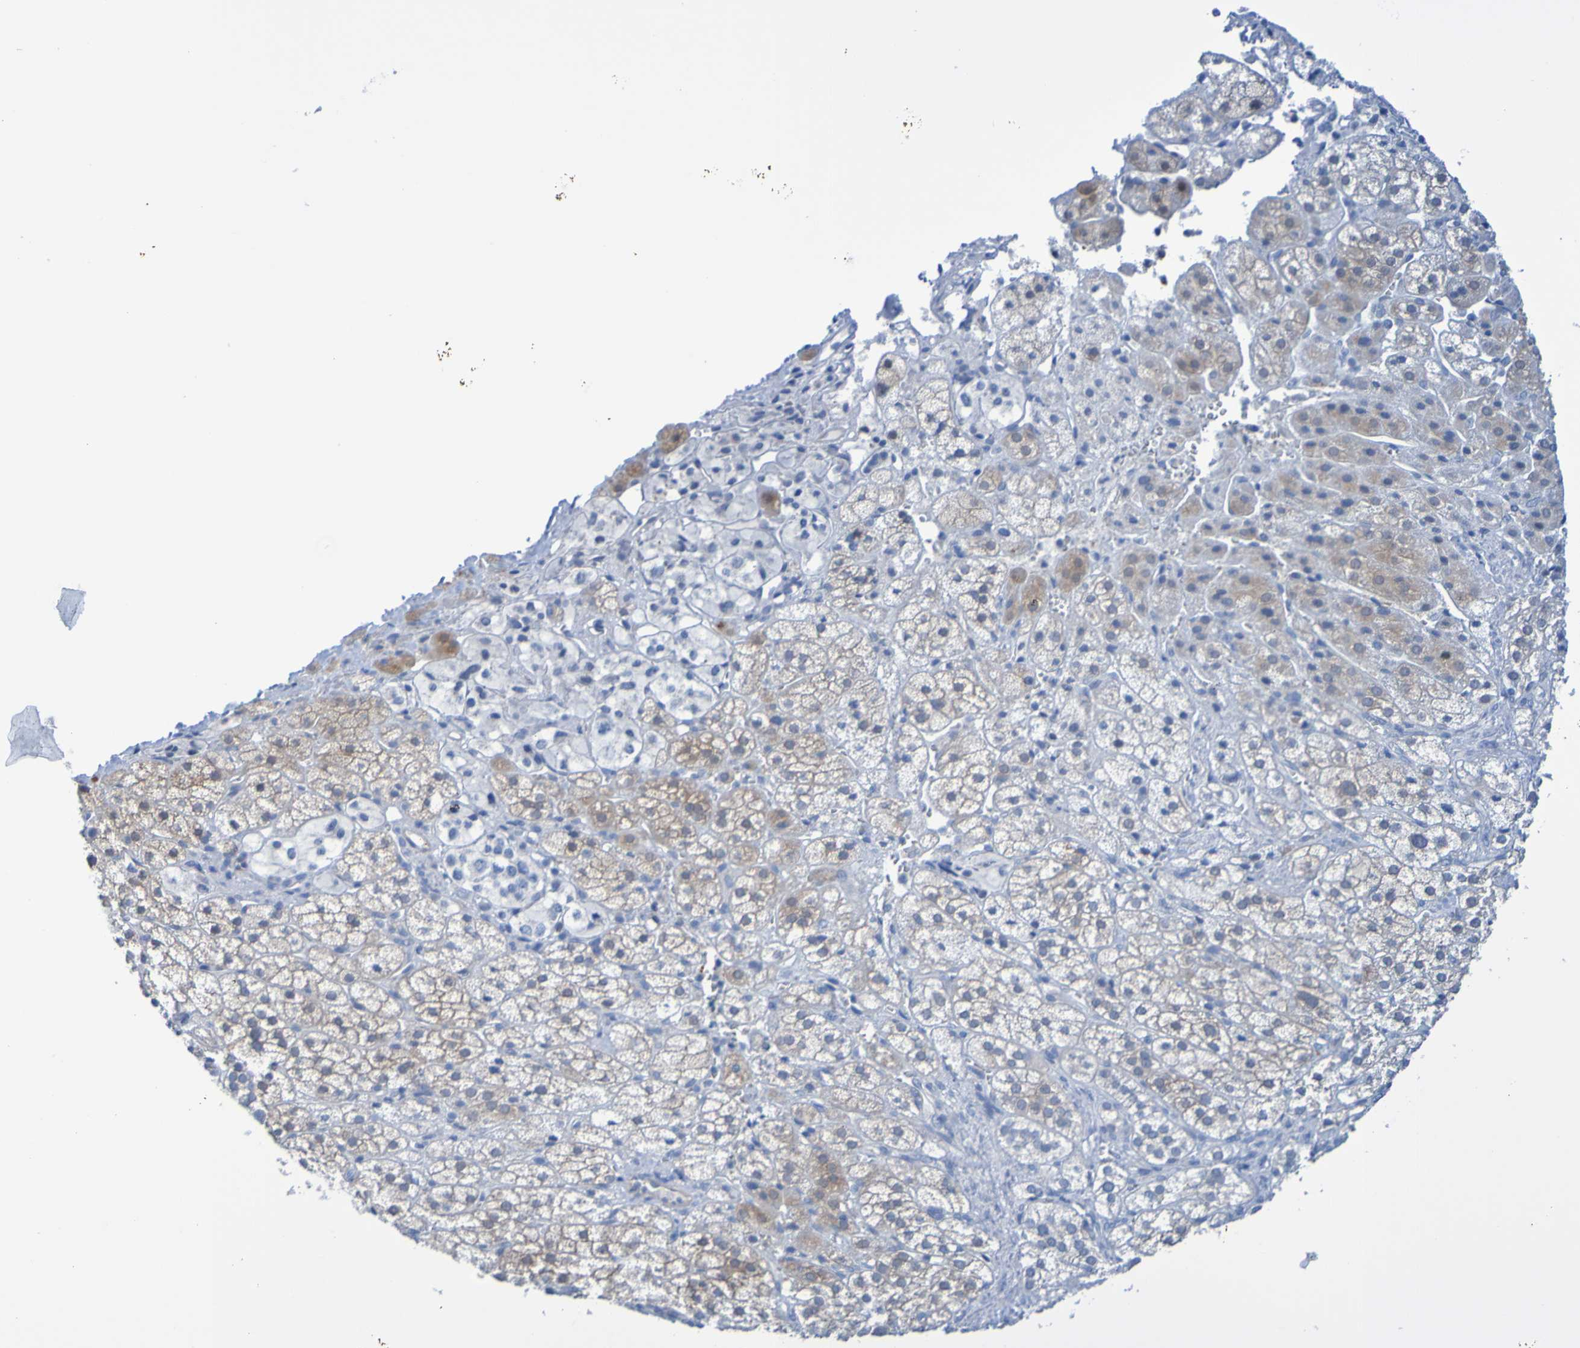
{"staining": {"intensity": "weak", "quantity": ">75%", "location": "cytoplasmic/membranous"}, "tissue": "adrenal gland", "cell_type": "Glandular cells", "image_type": "normal", "snomed": [{"axis": "morphology", "description": "Normal tissue, NOS"}, {"axis": "topography", "description": "Adrenal gland"}], "caption": "Weak cytoplasmic/membranous positivity is identified in approximately >75% of glandular cells in unremarkable adrenal gland.", "gene": "ACMSD", "patient": {"sex": "male", "age": 56}}